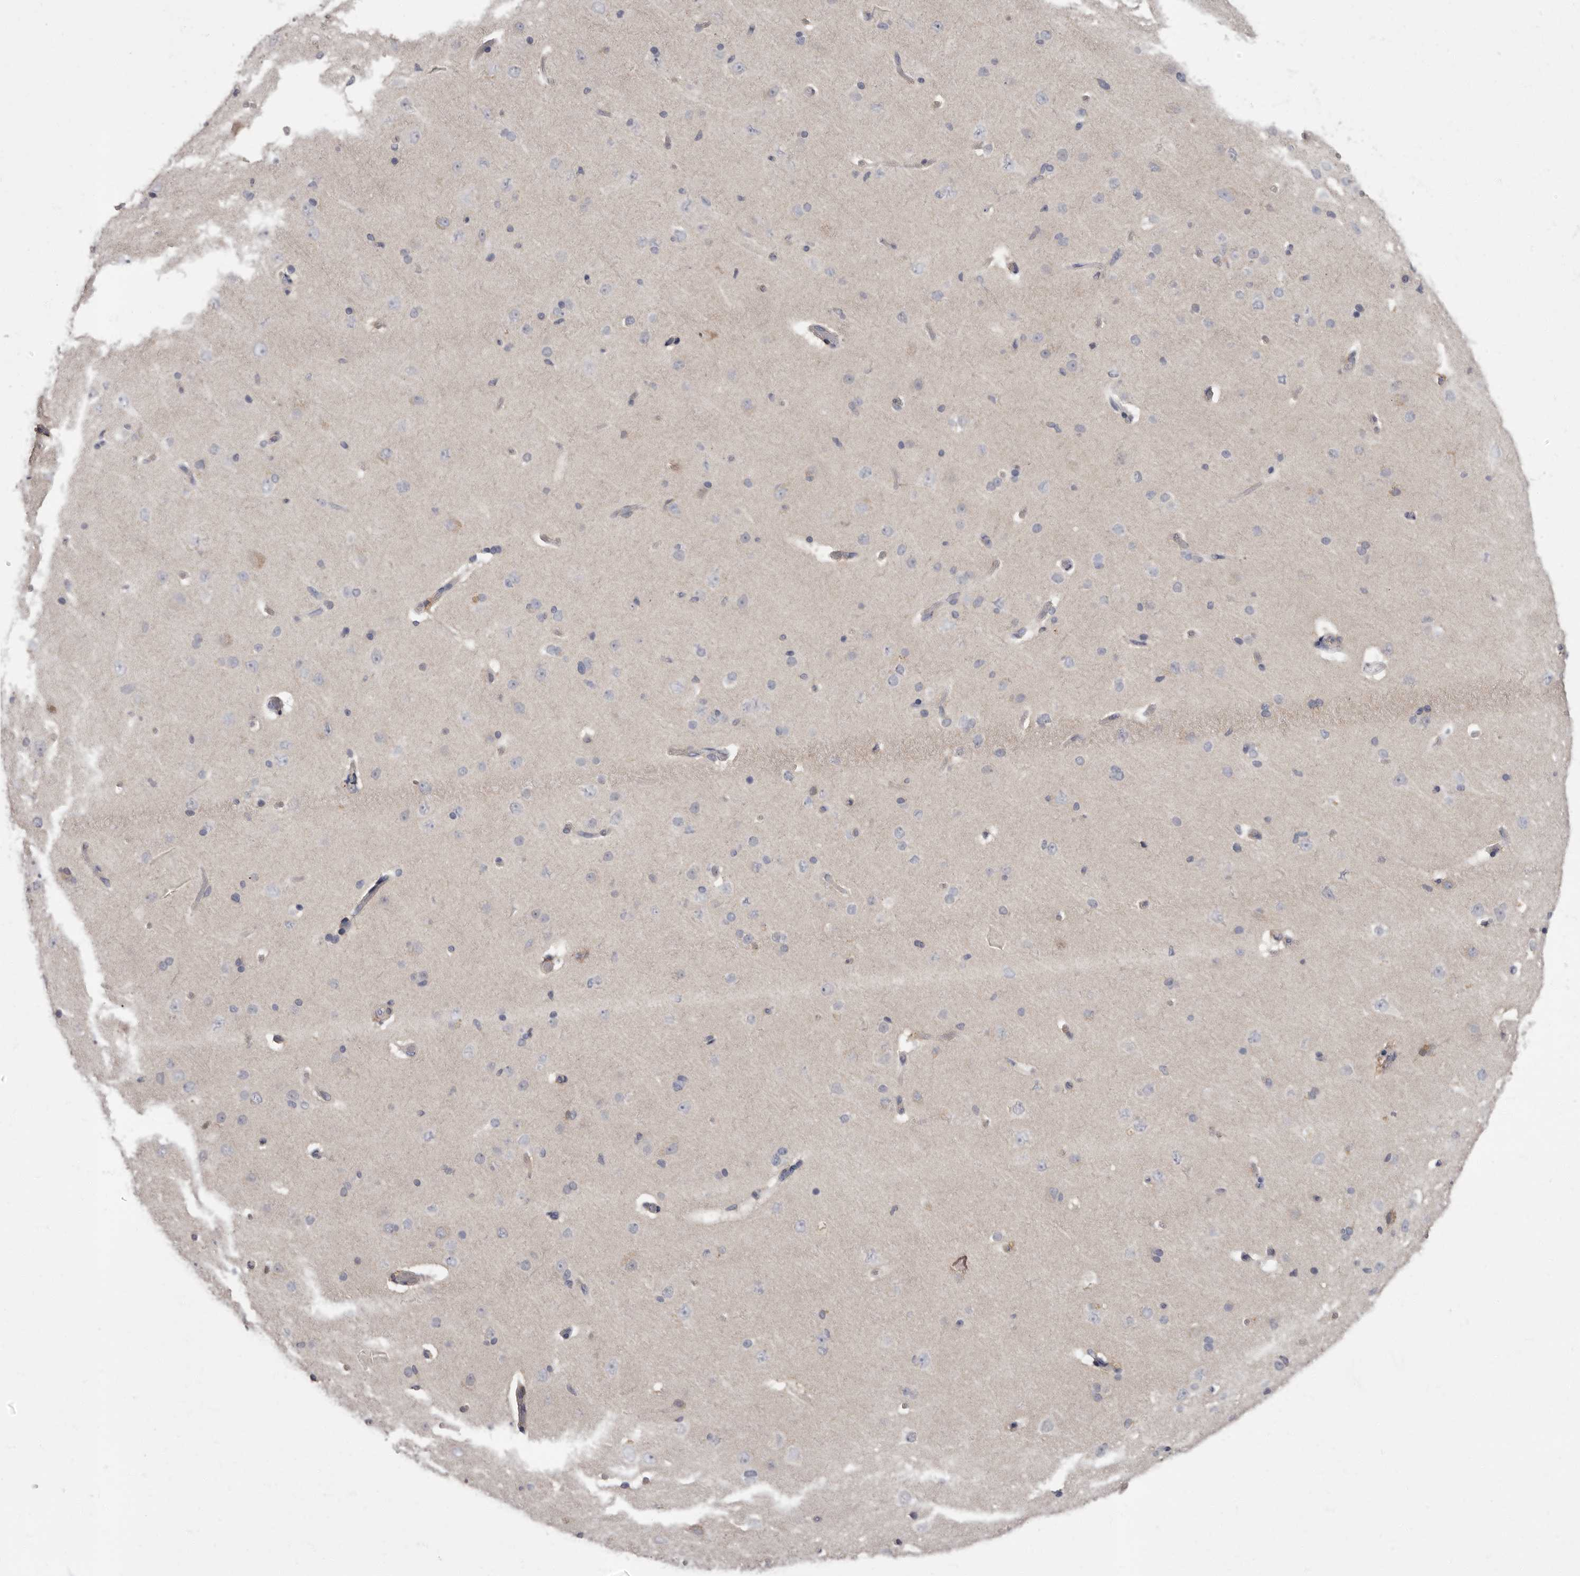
{"staining": {"intensity": "negative", "quantity": "none", "location": "none"}, "tissue": "cerebral cortex", "cell_type": "Endothelial cells", "image_type": "normal", "snomed": [{"axis": "morphology", "description": "Normal tissue, NOS"}, {"axis": "topography", "description": "Cerebral cortex"}], "caption": "High power microscopy photomicrograph of an immunohistochemistry (IHC) image of unremarkable cerebral cortex, revealing no significant expression in endothelial cells. The staining was performed using DAB (3,3'-diaminobenzidine) to visualize the protein expression in brown, while the nuclei were stained in blue with hematoxylin (Magnification: 20x).", "gene": "APEH", "patient": {"sex": "male", "age": 34}}